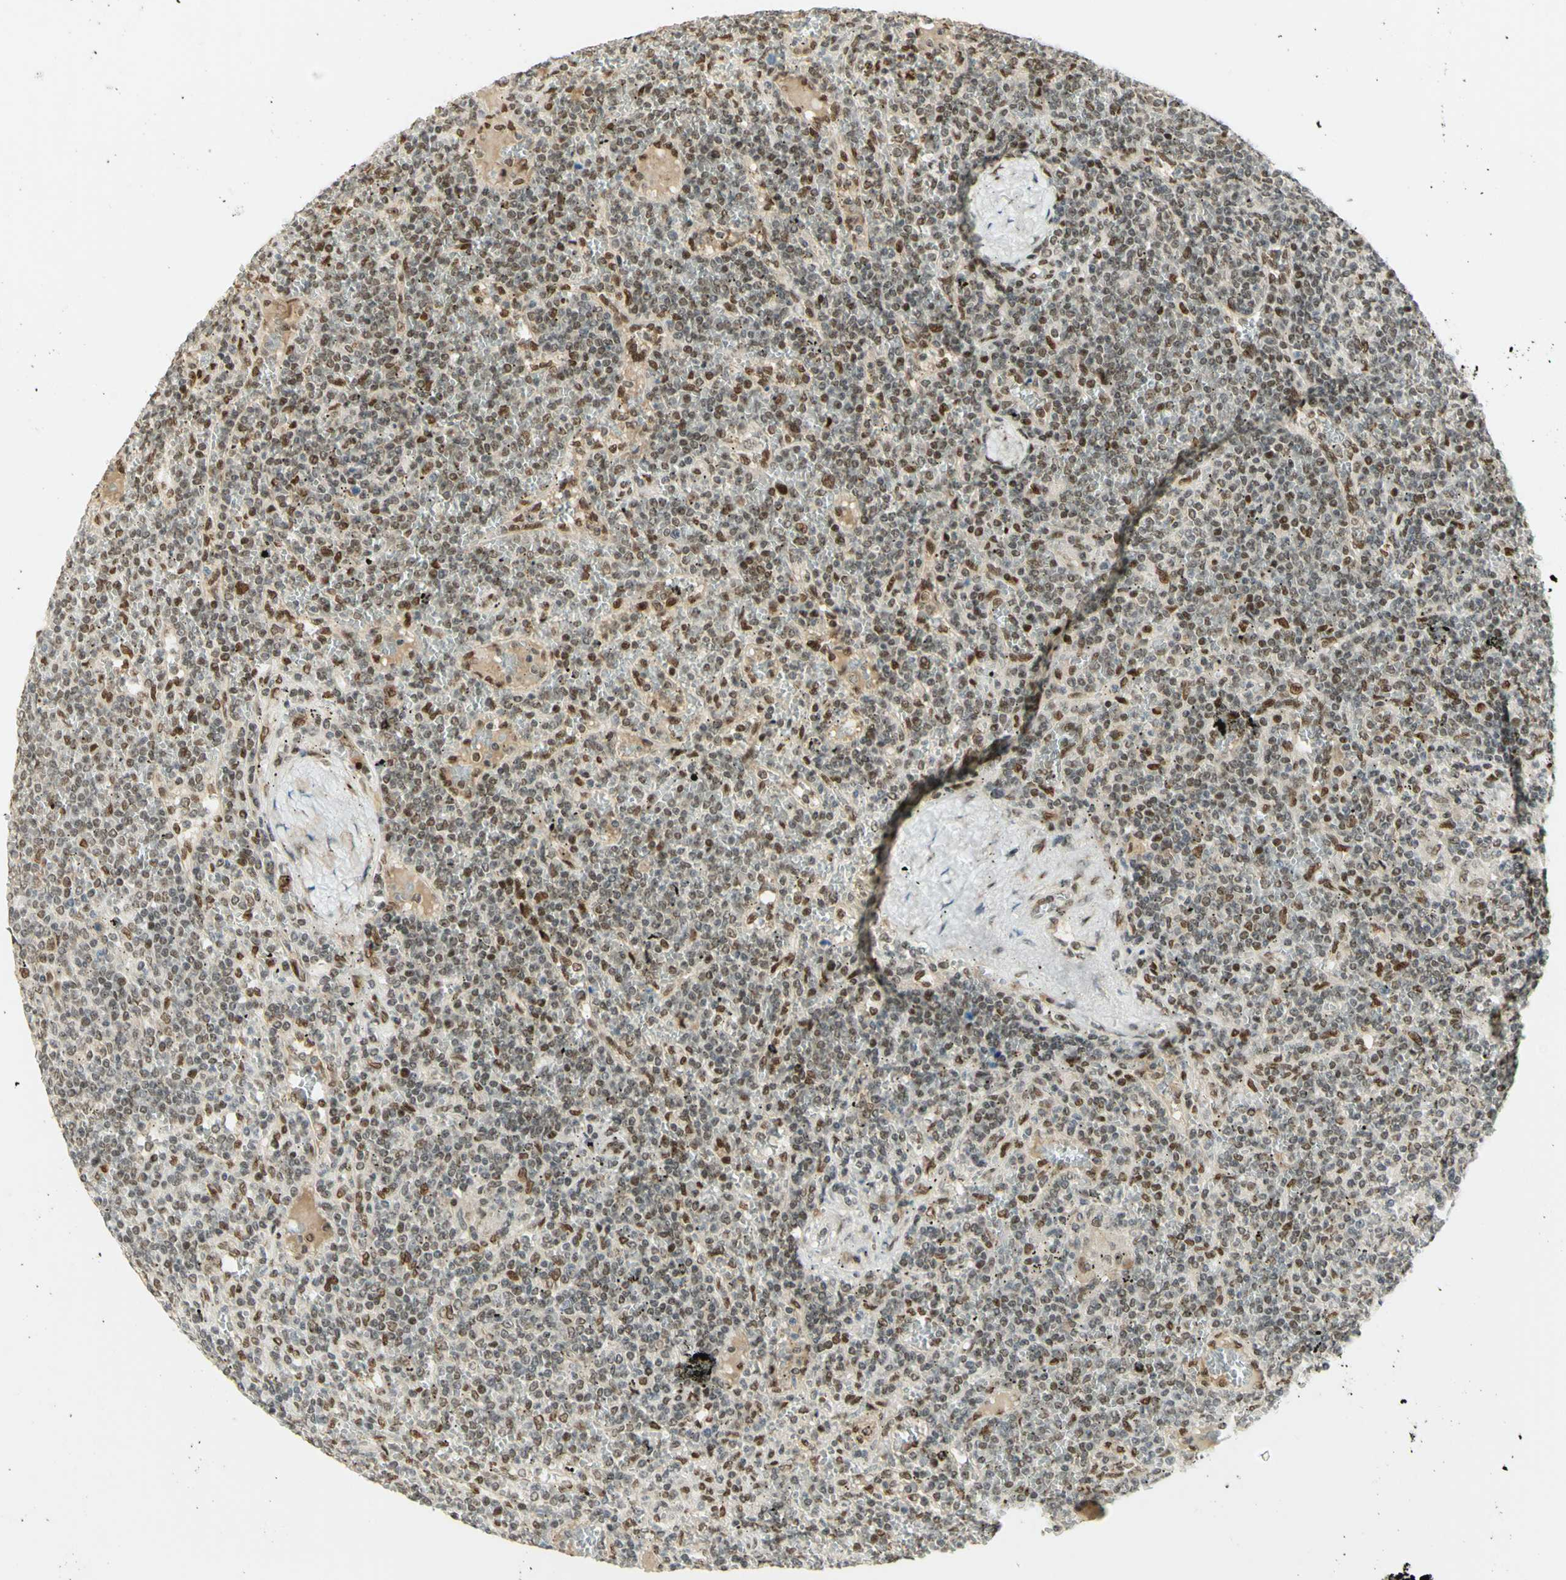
{"staining": {"intensity": "moderate", "quantity": "25%-75%", "location": "nuclear"}, "tissue": "lymphoma", "cell_type": "Tumor cells", "image_type": "cancer", "snomed": [{"axis": "morphology", "description": "Malignant lymphoma, non-Hodgkin's type, Low grade"}, {"axis": "topography", "description": "Spleen"}], "caption": "Immunohistochemical staining of lymphoma shows medium levels of moderate nuclear protein expression in about 25%-75% of tumor cells.", "gene": "DDX1", "patient": {"sex": "female", "age": 19}}